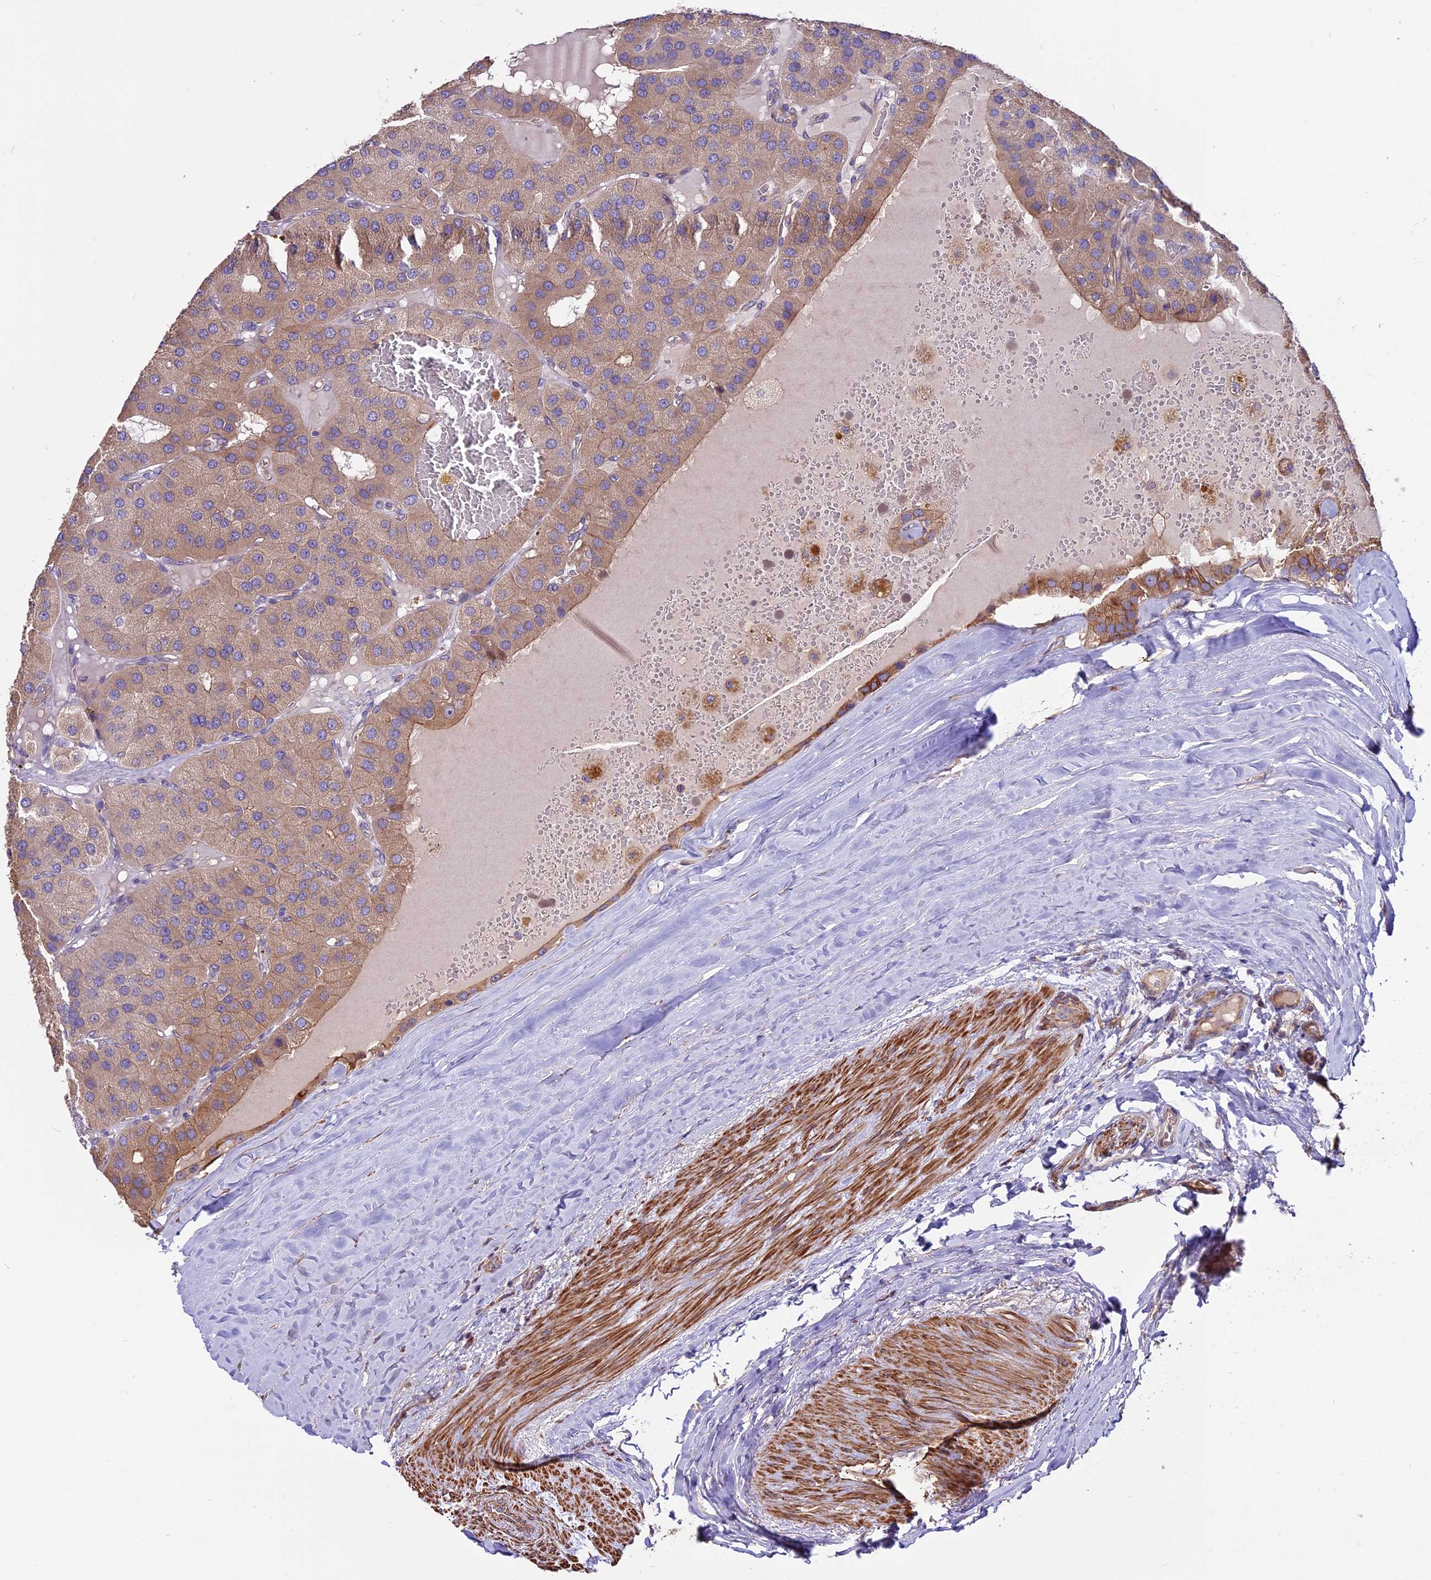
{"staining": {"intensity": "moderate", "quantity": ">75%", "location": "cytoplasmic/membranous"}, "tissue": "parathyroid gland", "cell_type": "Glandular cells", "image_type": "normal", "snomed": [{"axis": "morphology", "description": "Normal tissue, NOS"}, {"axis": "morphology", "description": "Adenoma, NOS"}, {"axis": "topography", "description": "Parathyroid gland"}], "caption": "Protein positivity by immunohistochemistry (IHC) shows moderate cytoplasmic/membranous staining in approximately >75% of glandular cells in benign parathyroid gland.", "gene": "ANO3", "patient": {"sex": "female", "age": 86}}